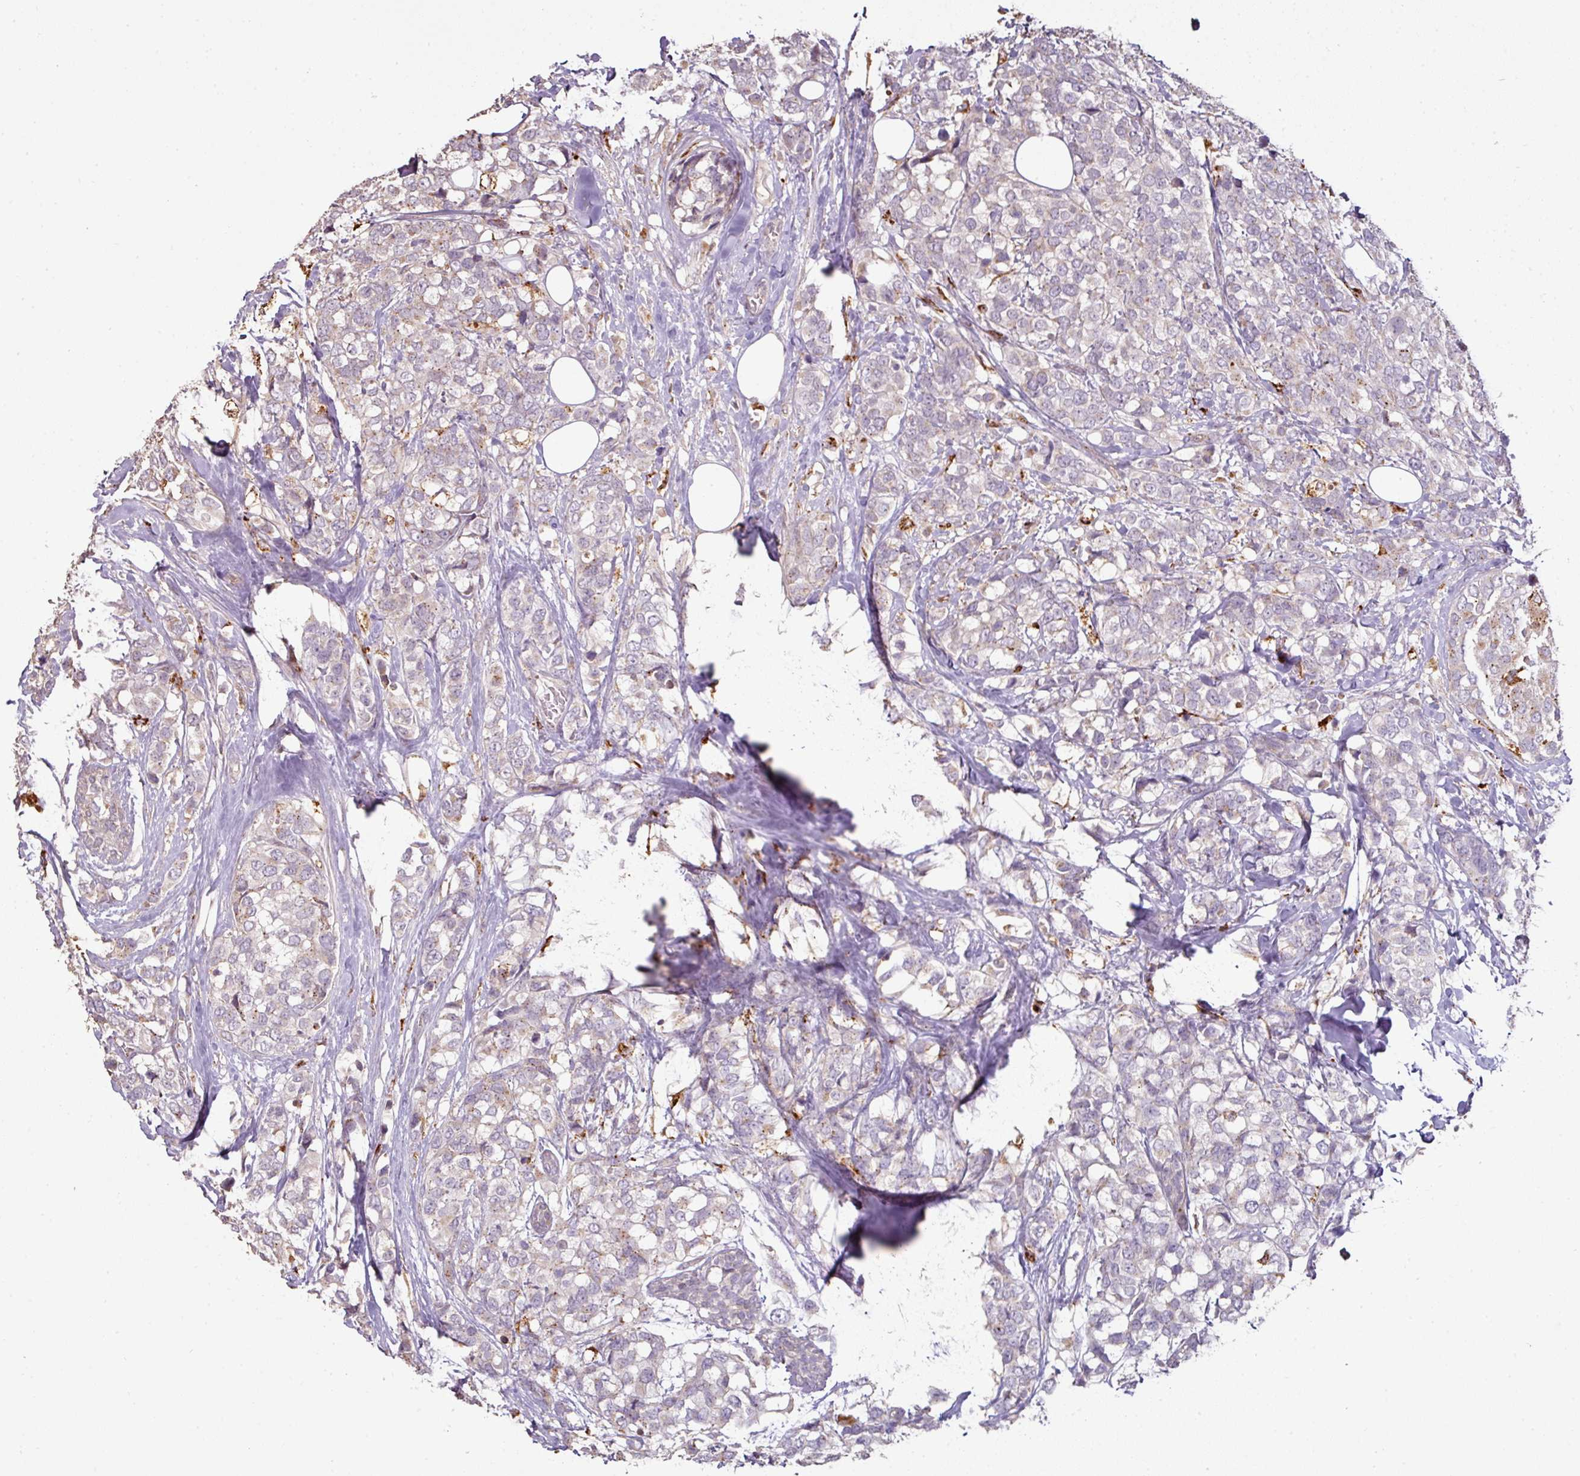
{"staining": {"intensity": "negative", "quantity": "none", "location": "none"}, "tissue": "breast cancer", "cell_type": "Tumor cells", "image_type": "cancer", "snomed": [{"axis": "morphology", "description": "Lobular carcinoma"}, {"axis": "topography", "description": "Breast"}], "caption": "Lobular carcinoma (breast) was stained to show a protein in brown. There is no significant staining in tumor cells. (DAB (3,3'-diaminobenzidine) immunohistochemistry (IHC) with hematoxylin counter stain).", "gene": "CXCR5", "patient": {"sex": "female", "age": 59}}